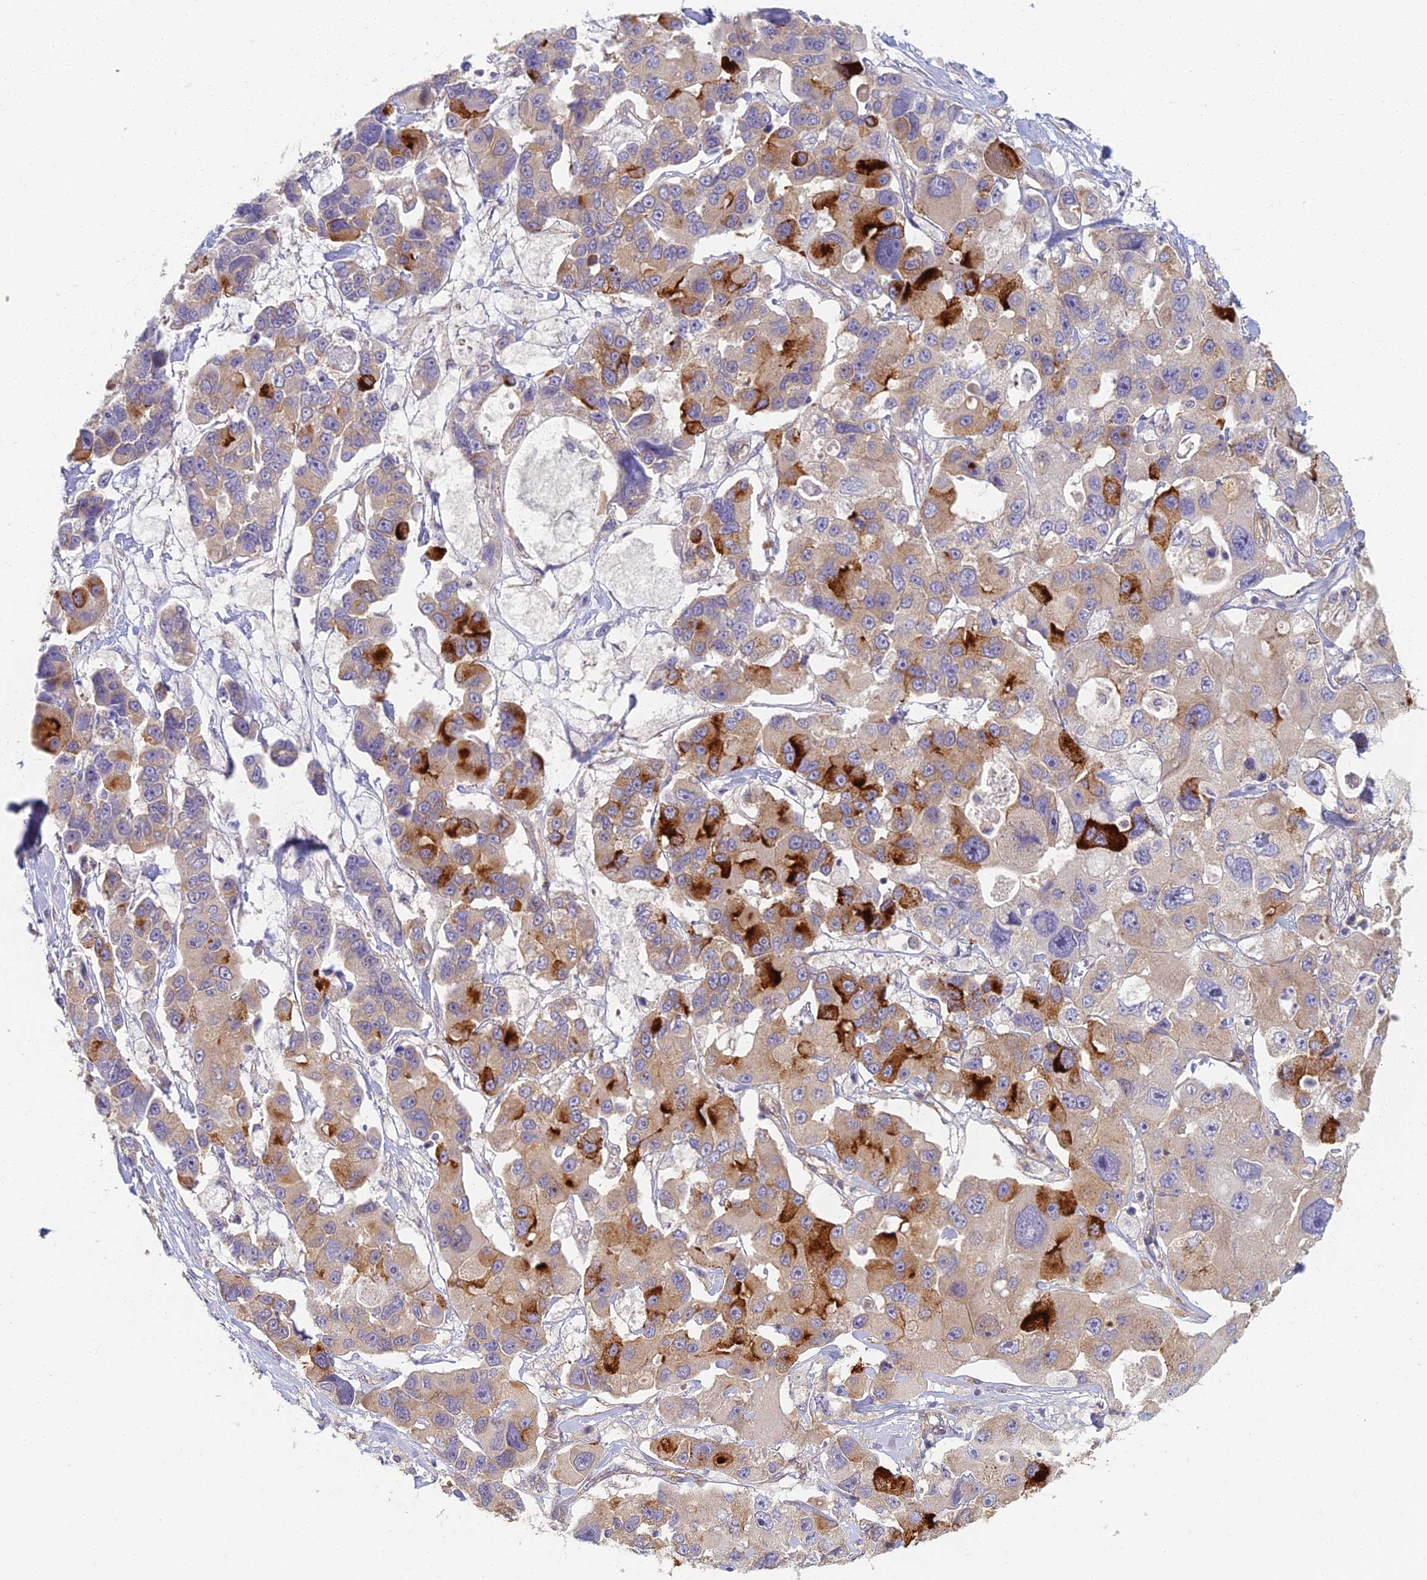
{"staining": {"intensity": "strong", "quantity": "<25%", "location": "cytoplasmic/membranous"}, "tissue": "lung cancer", "cell_type": "Tumor cells", "image_type": "cancer", "snomed": [{"axis": "morphology", "description": "Adenocarcinoma, NOS"}, {"axis": "topography", "description": "Lung"}], "caption": "Lung adenocarcinoma stained for a protein reveals strong cytoplasmic/membranous positivity in tumor cells.", "gene": "RBSN", "patient": {"sex": "female", "age": 54}}